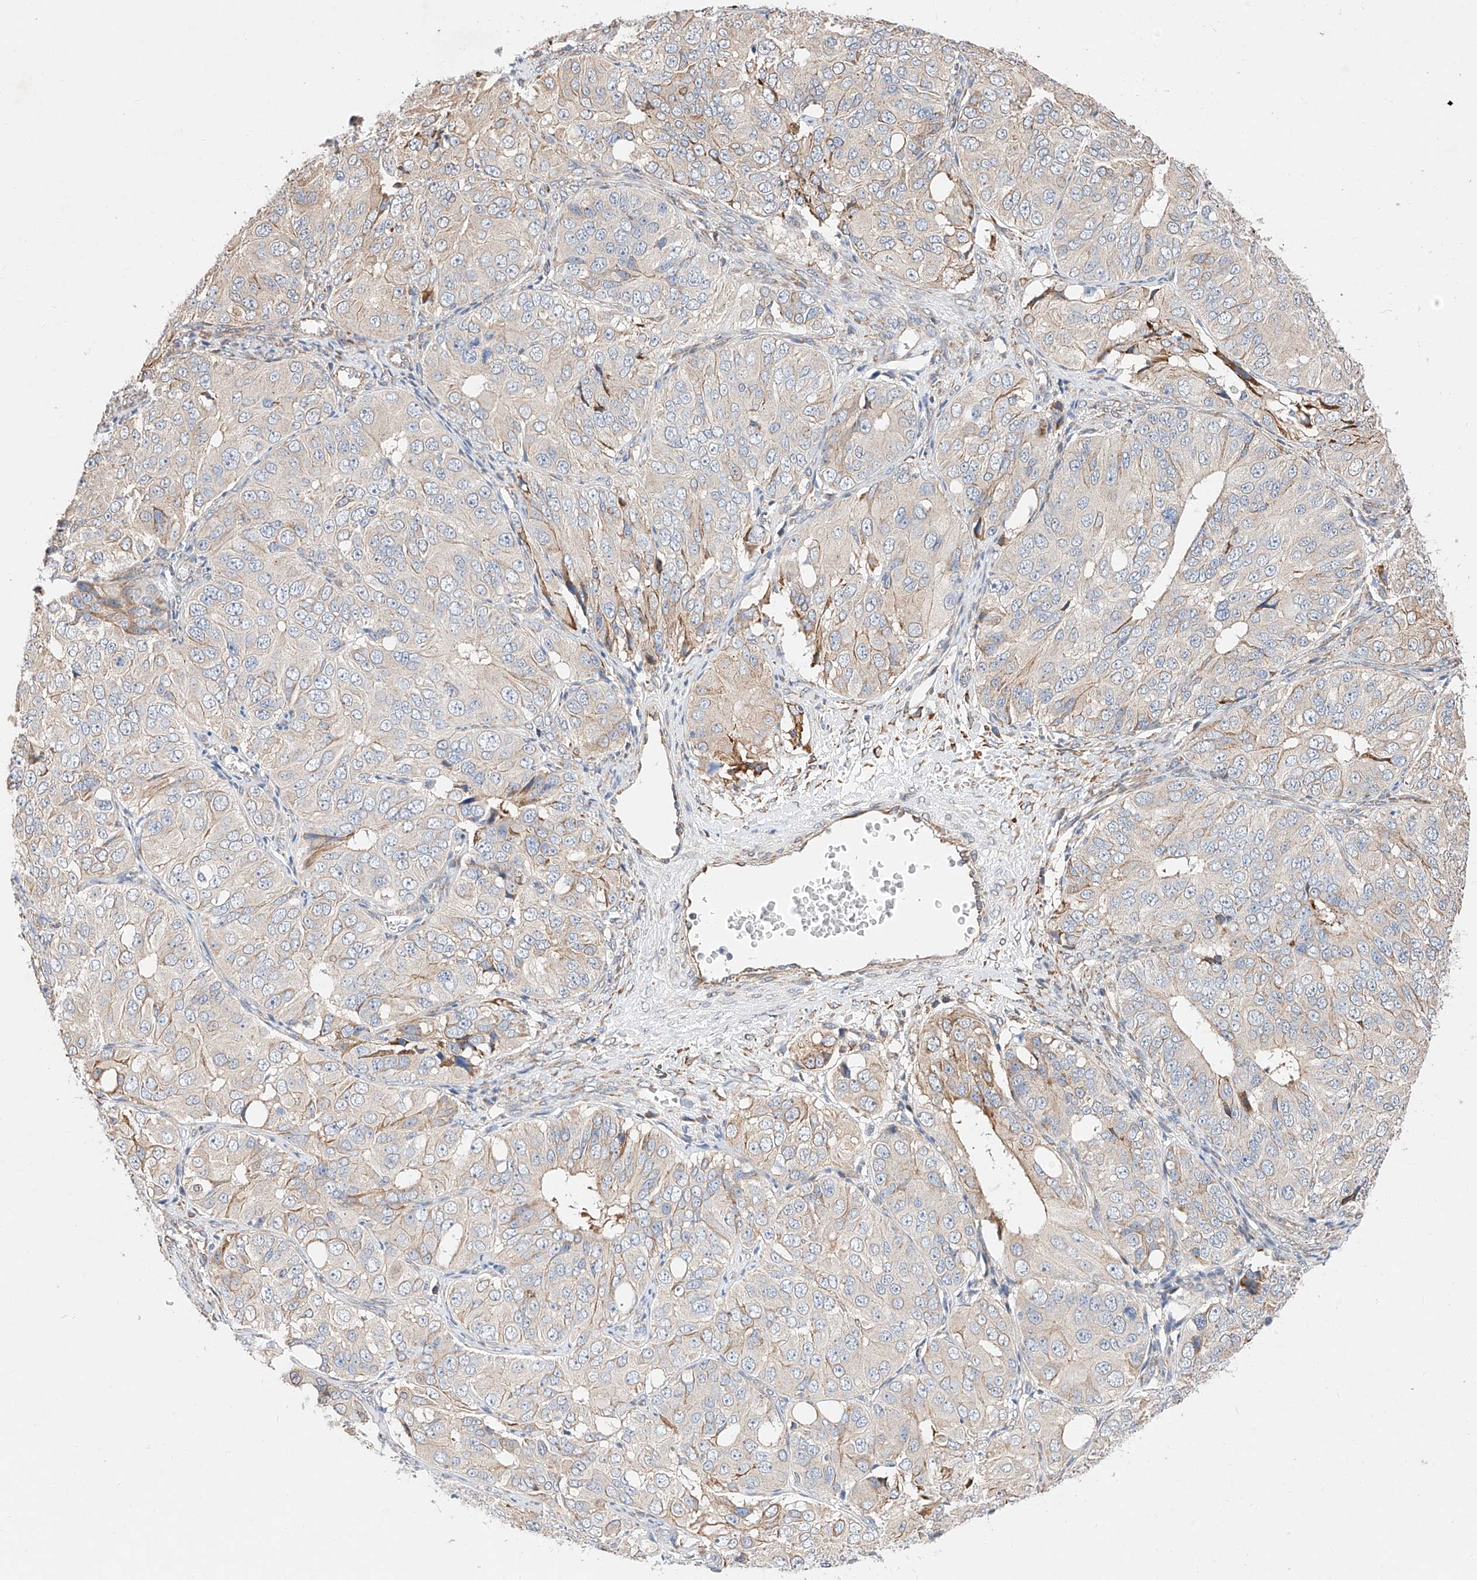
{"staining": {"intensity": "weak", "quantity": "<25%", "location": "cytoplasmic/membranous"}, "tissue": "ovarian cancer", "cell_type": "Tumor cells", "image_type": "cancer", "snomed": [{"axis": "morphology", "description": "Carcinoma, endometroid"}, {"axis": "topography", "description": "Ovary"}], "caption": "The immunohistochemistry (IHC) image has no significant staining in tumor cells of ovarian endometroid carcinoma tissue. Nuclei are stained in blue.", "gene": "ATP9B", "patient": {"sex": "female", "age": 51}}